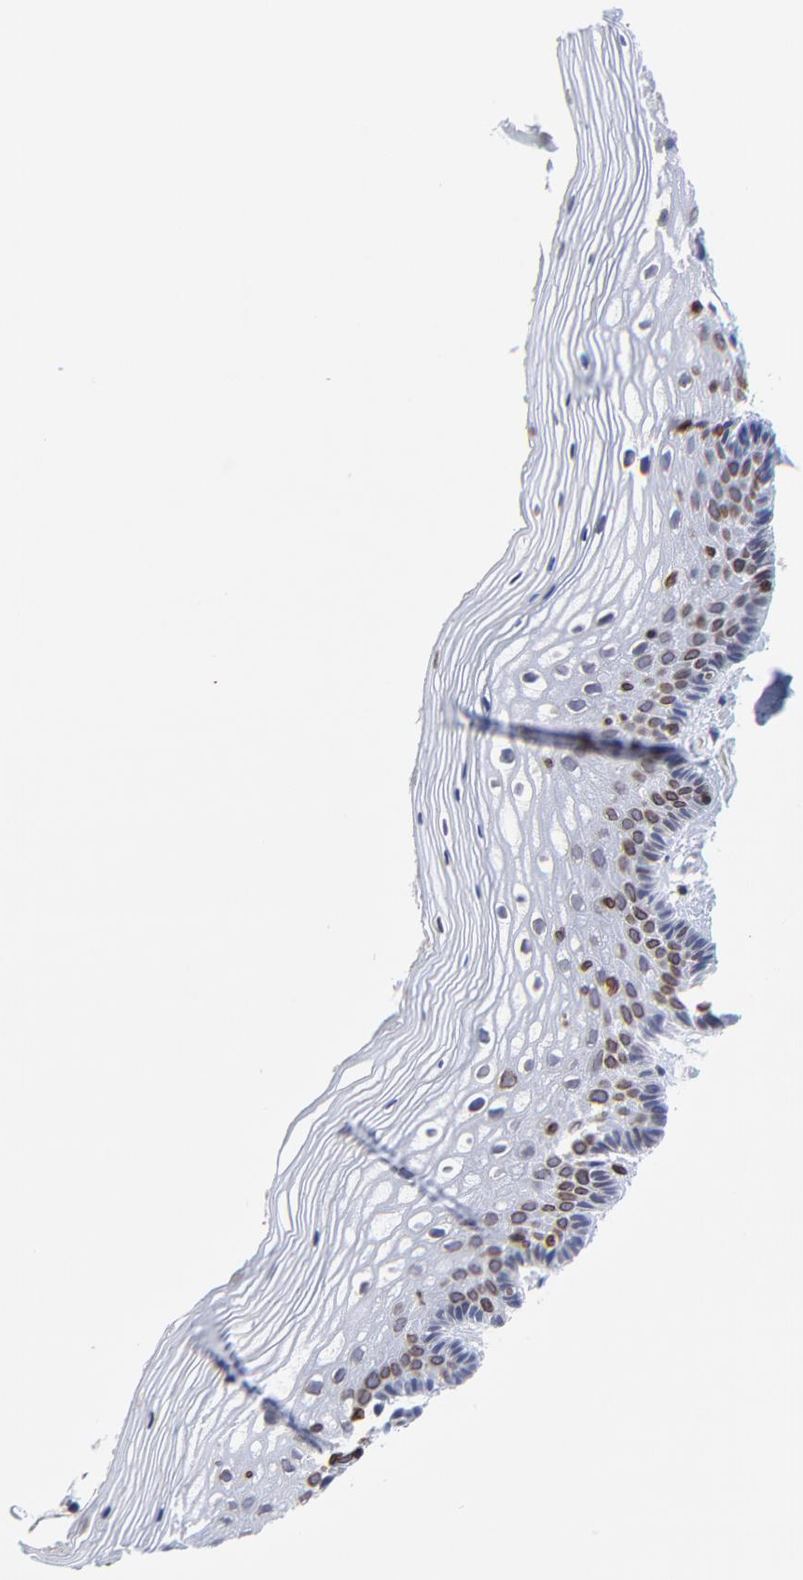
{"staining": {"intensity": "moderate", "quantity": "25%-75%", "location": "cytoplasmic/membranous,nuclear"}, "tissue": "vagina", "cell_type": "Squamous epithelial cells", "image_type": "normal", "snomed": [{"axis": "morphology", "description": "Normal tissue, NOS"}, {"axis": "topography", "description": "Vagina"}], "caption": "Brown immunohistochemical staining in unremarkable human vagina reveals moderate cytoplasmic/membranous,nuclear staining in approximately 25%-75% of squamous epithelial cells.", "gene": "THAP7", "patient": {"sex": "female", "age": 46}}